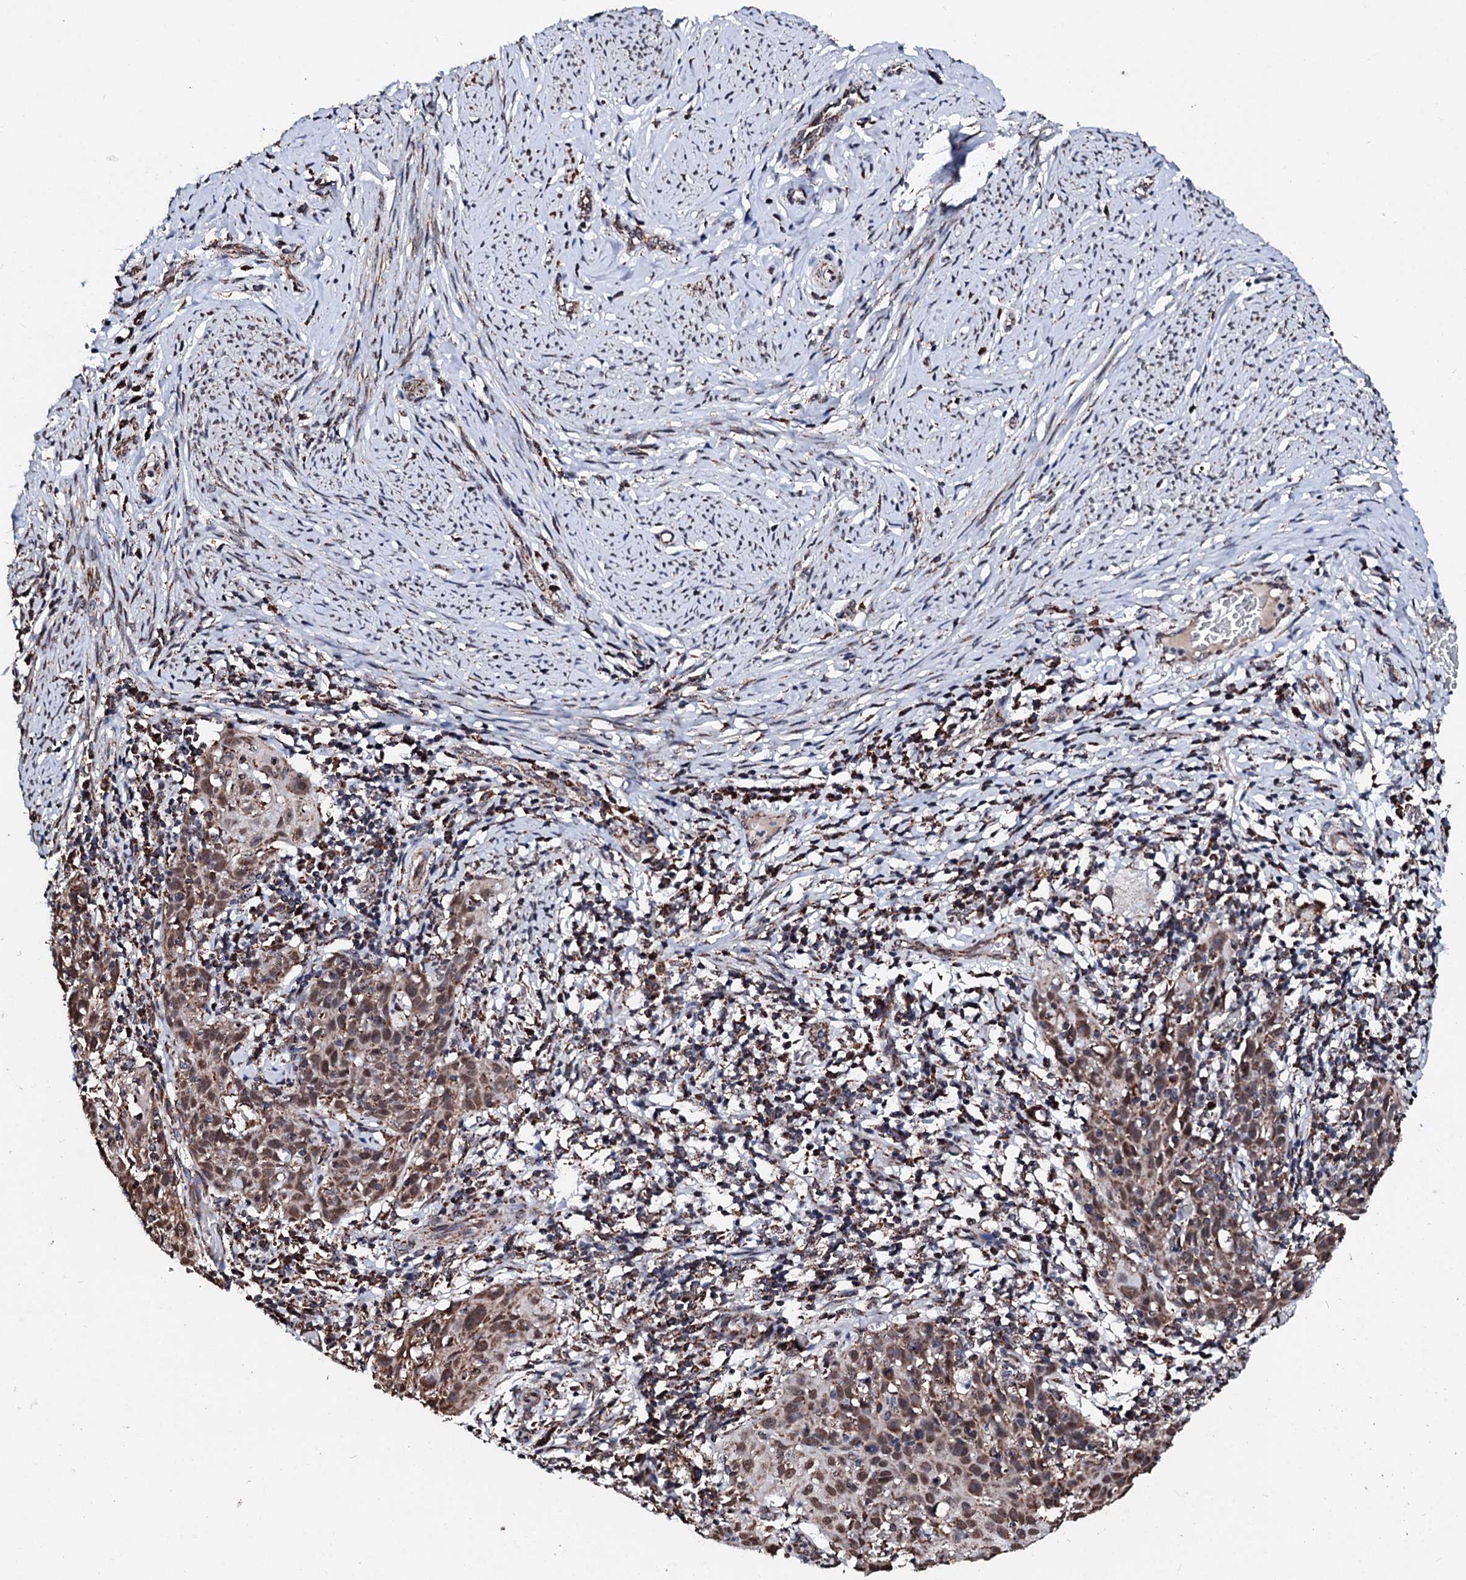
{"staining": {"intensity": "moderate", "quantity": ">75%", "location": "cytoplasmic/membranous,nuclear"}, "tissue": "cervical cancer", "cell_type": "Tumor cells", "image_type": "cancer", "snomed": [{"axis": "morphology", "description": "Squamous cell carcinoma, NOS"}, {"axis": "topography", "description": "Cervix"}], "caption": "IHC photomicrograph of neoplastic tissue: human squamous cell carcinoma (cervical) stained using IHC demonstrates medium levels of moderate protein expression localized specifically in the cytoplasmic/membranous and nuclear of tumor cells, appearing as a cytoplasmic/membranous and nuclear brown color.", "gene": "SECISBP2L", "patient": {"sex": "female", "age": 50}}